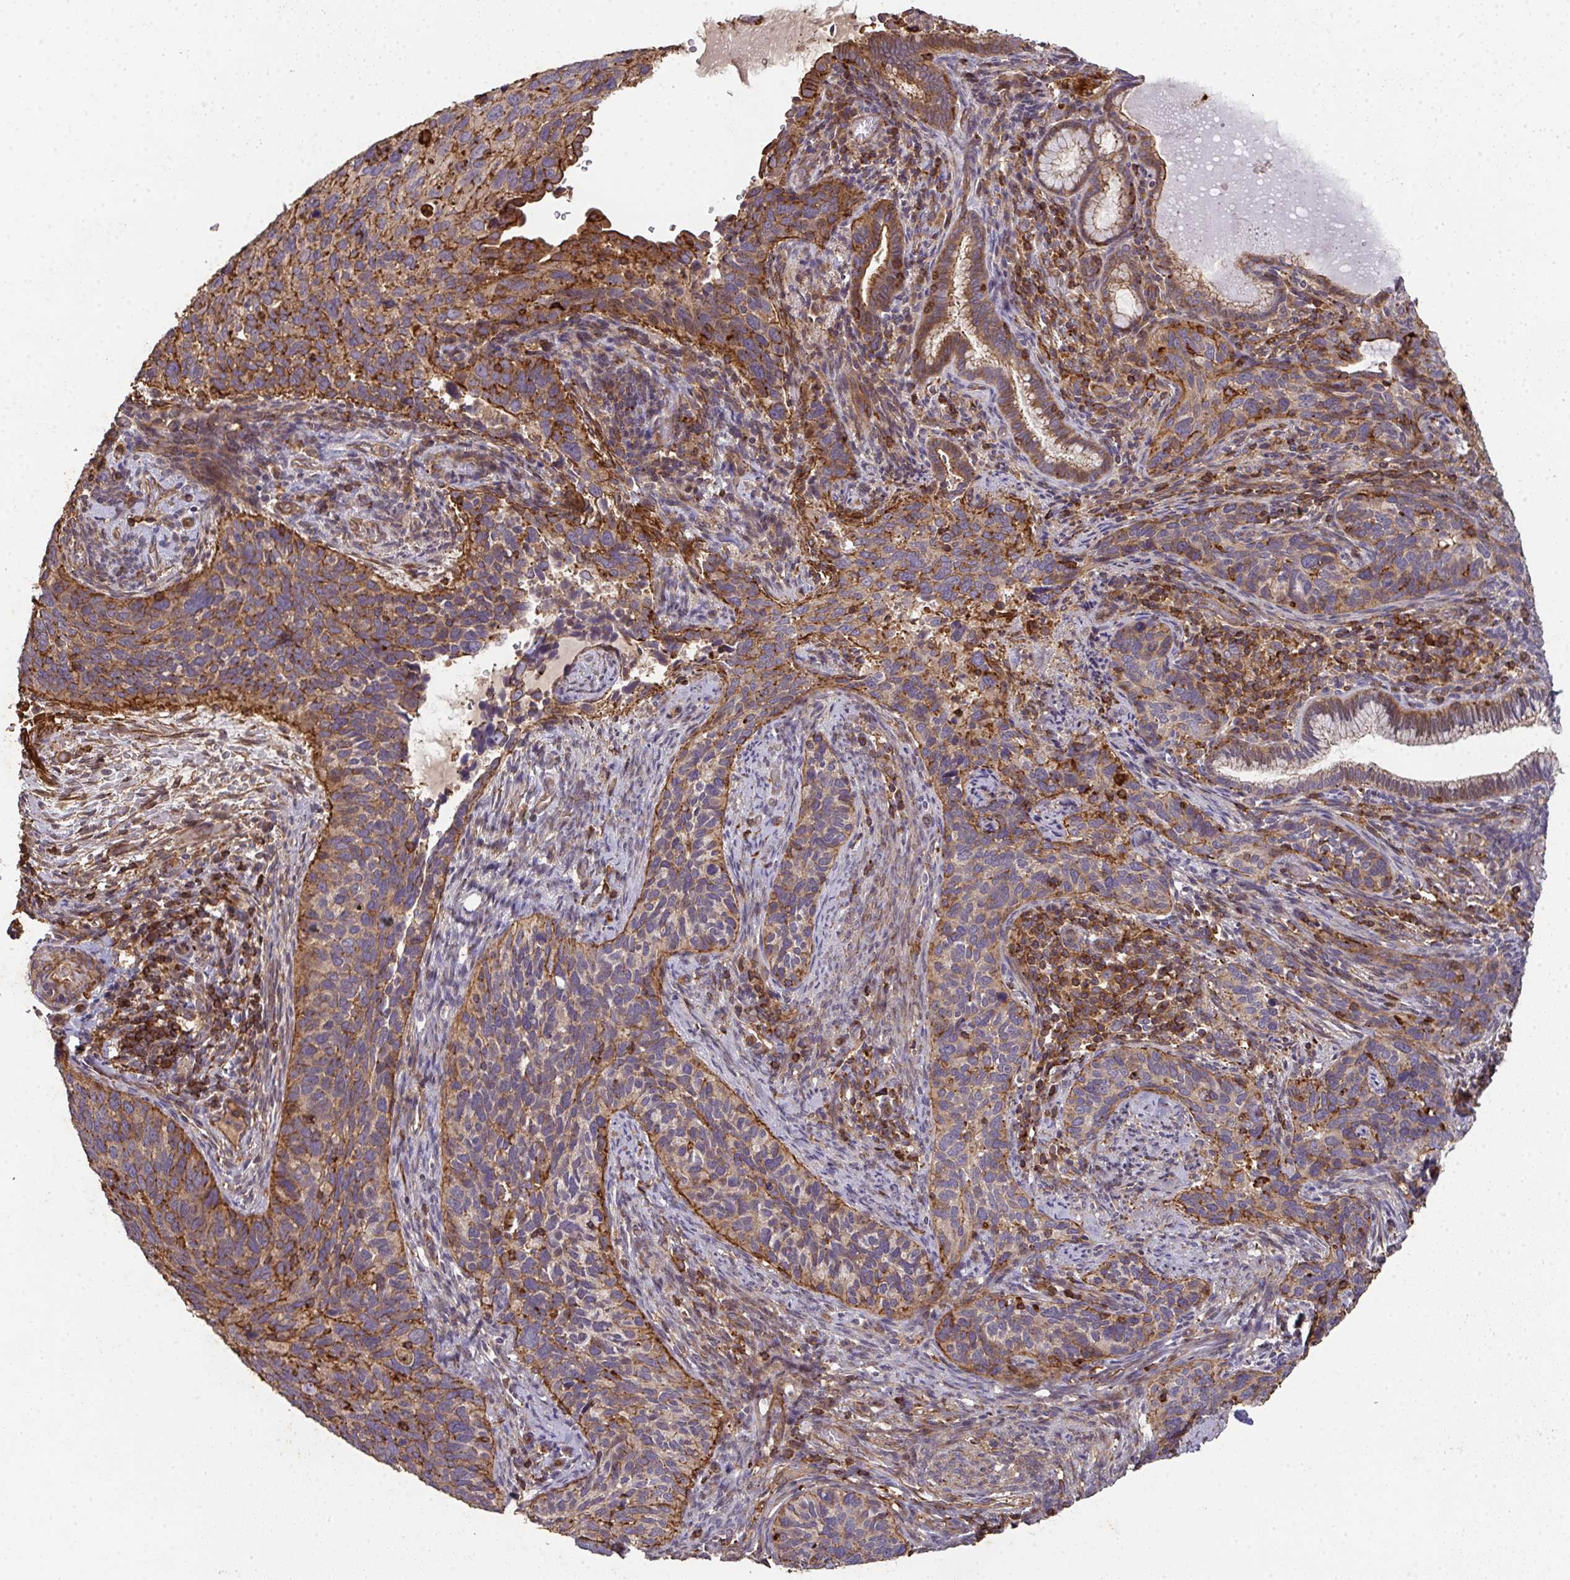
{"staining": {"intensity": "moderate", "quantity": ">75%", "location": "cytoplasmic/membranous"}, "tissue": "cervical cancer", "cell_type": "Tumor cells", "image_type": "cancer", "snomed": [{"axis": "morphology", "description": "Squamous cell carcinoma, NOS"}, {"axis": "topography", "description": "Cervix"}], "caption": "Immunohistochemistry micrograph of neoplastic tissue: cervical squamous cell carcinoma stained using IHC reveals medium levels of moderate protein expression localized specifically in the cytoplasmic/membranous of tumor cells, appearing as a cytoplasmic/membranous brown color.", "gene": "TNMD", "patient": {"sex": "female", "age": 51}}